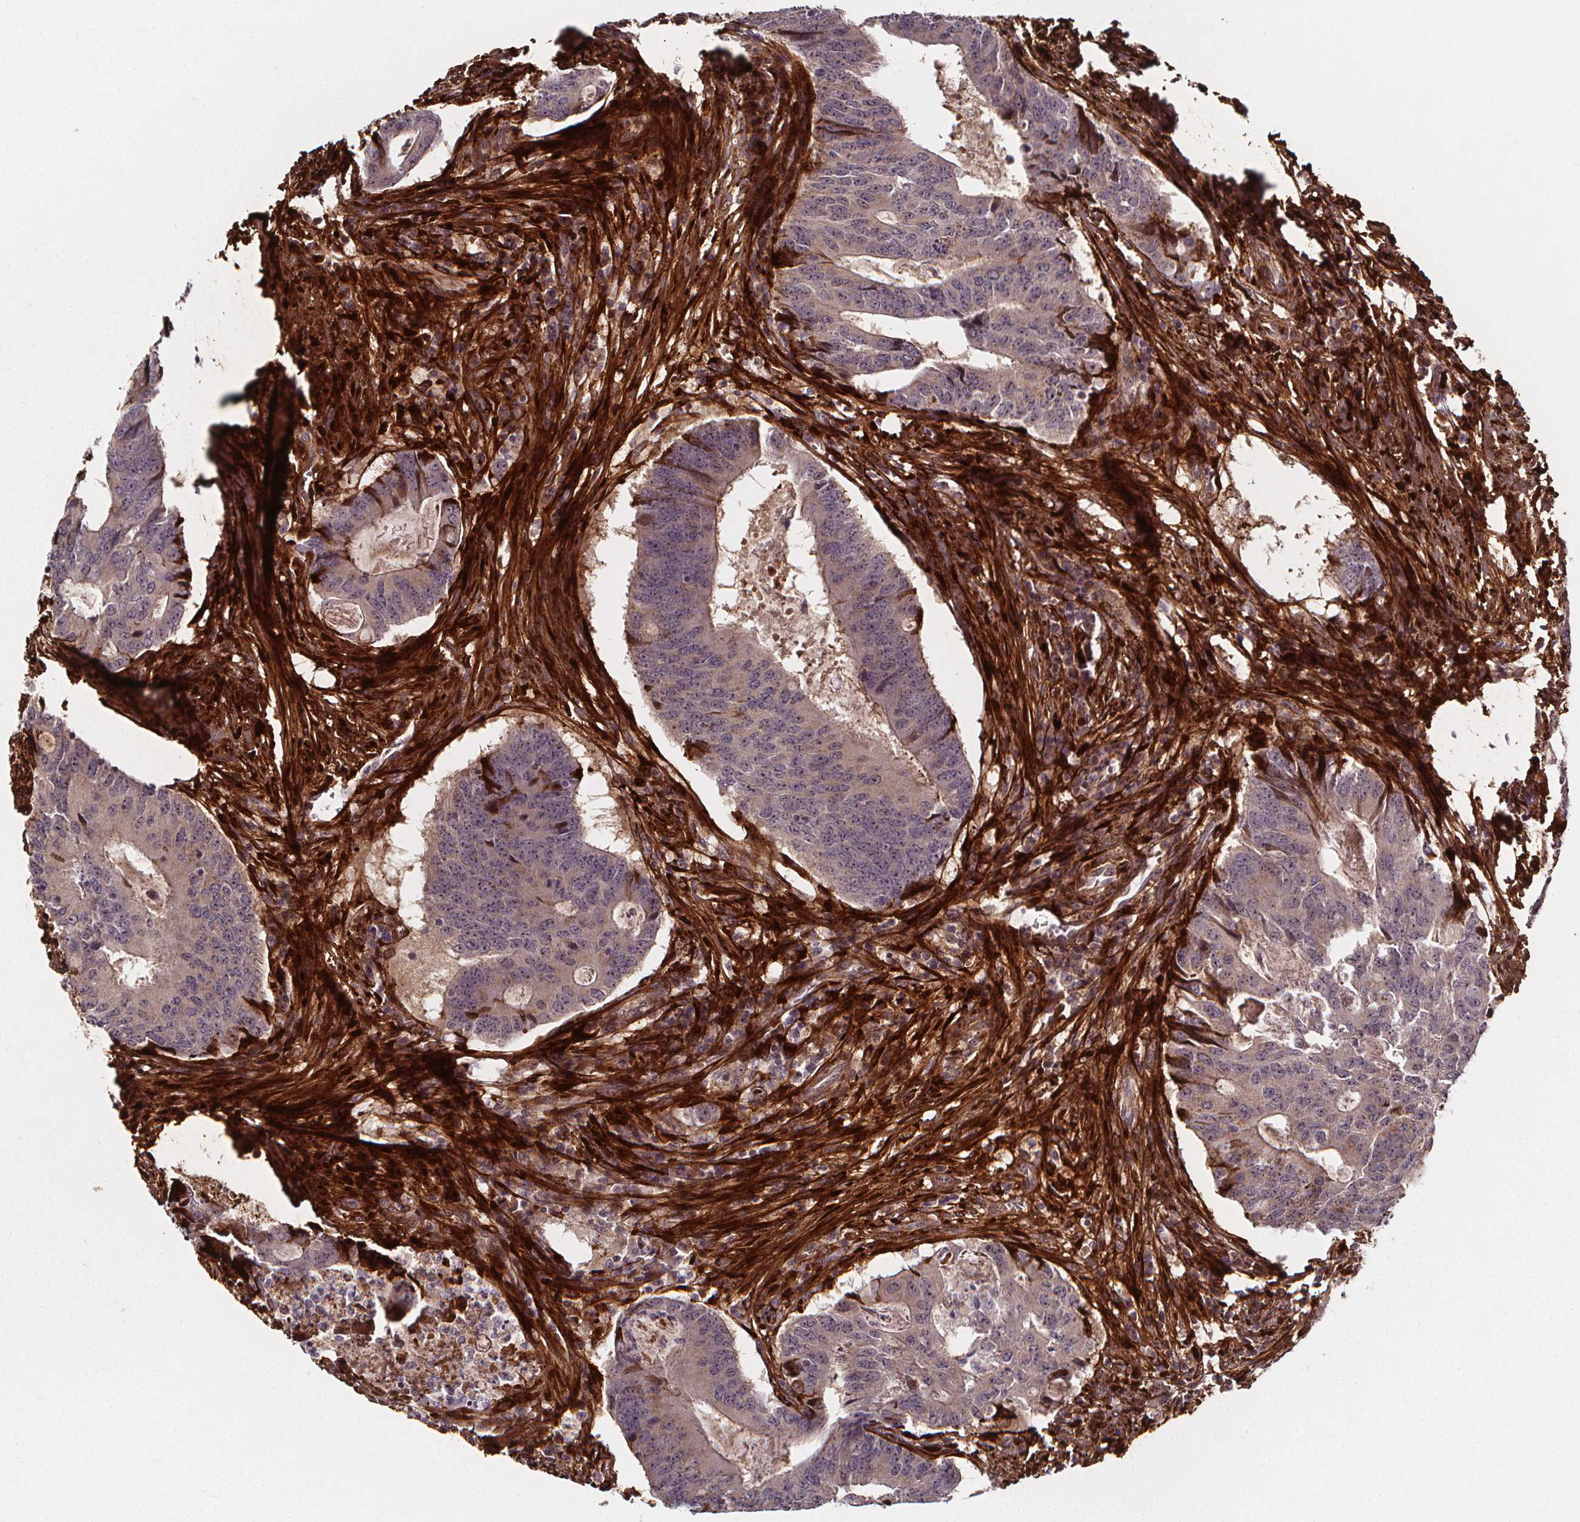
{"staining": {"intensity": "weak", "quantity": "25%-75%", "location": "cytoplasmic/membranous"}, "tissue": "colorectal cancer", "cell_type": "Tumor cells", "image_type": "cancer", "snomed": [{"axis": "morphology", "description": "Adenocarcinoma, NOS"}, {"axis": "topography", "description": "Colon"}], "caption": "Colorectal cancer (adenocarcinoma) stained for a protein (brown) reveals weak cytoplasmic/membranous positive staining in approximately 25%-75% of tumor cells.", "gene": "AEBP1", "patient": {"sex": "male", "age": 67}}